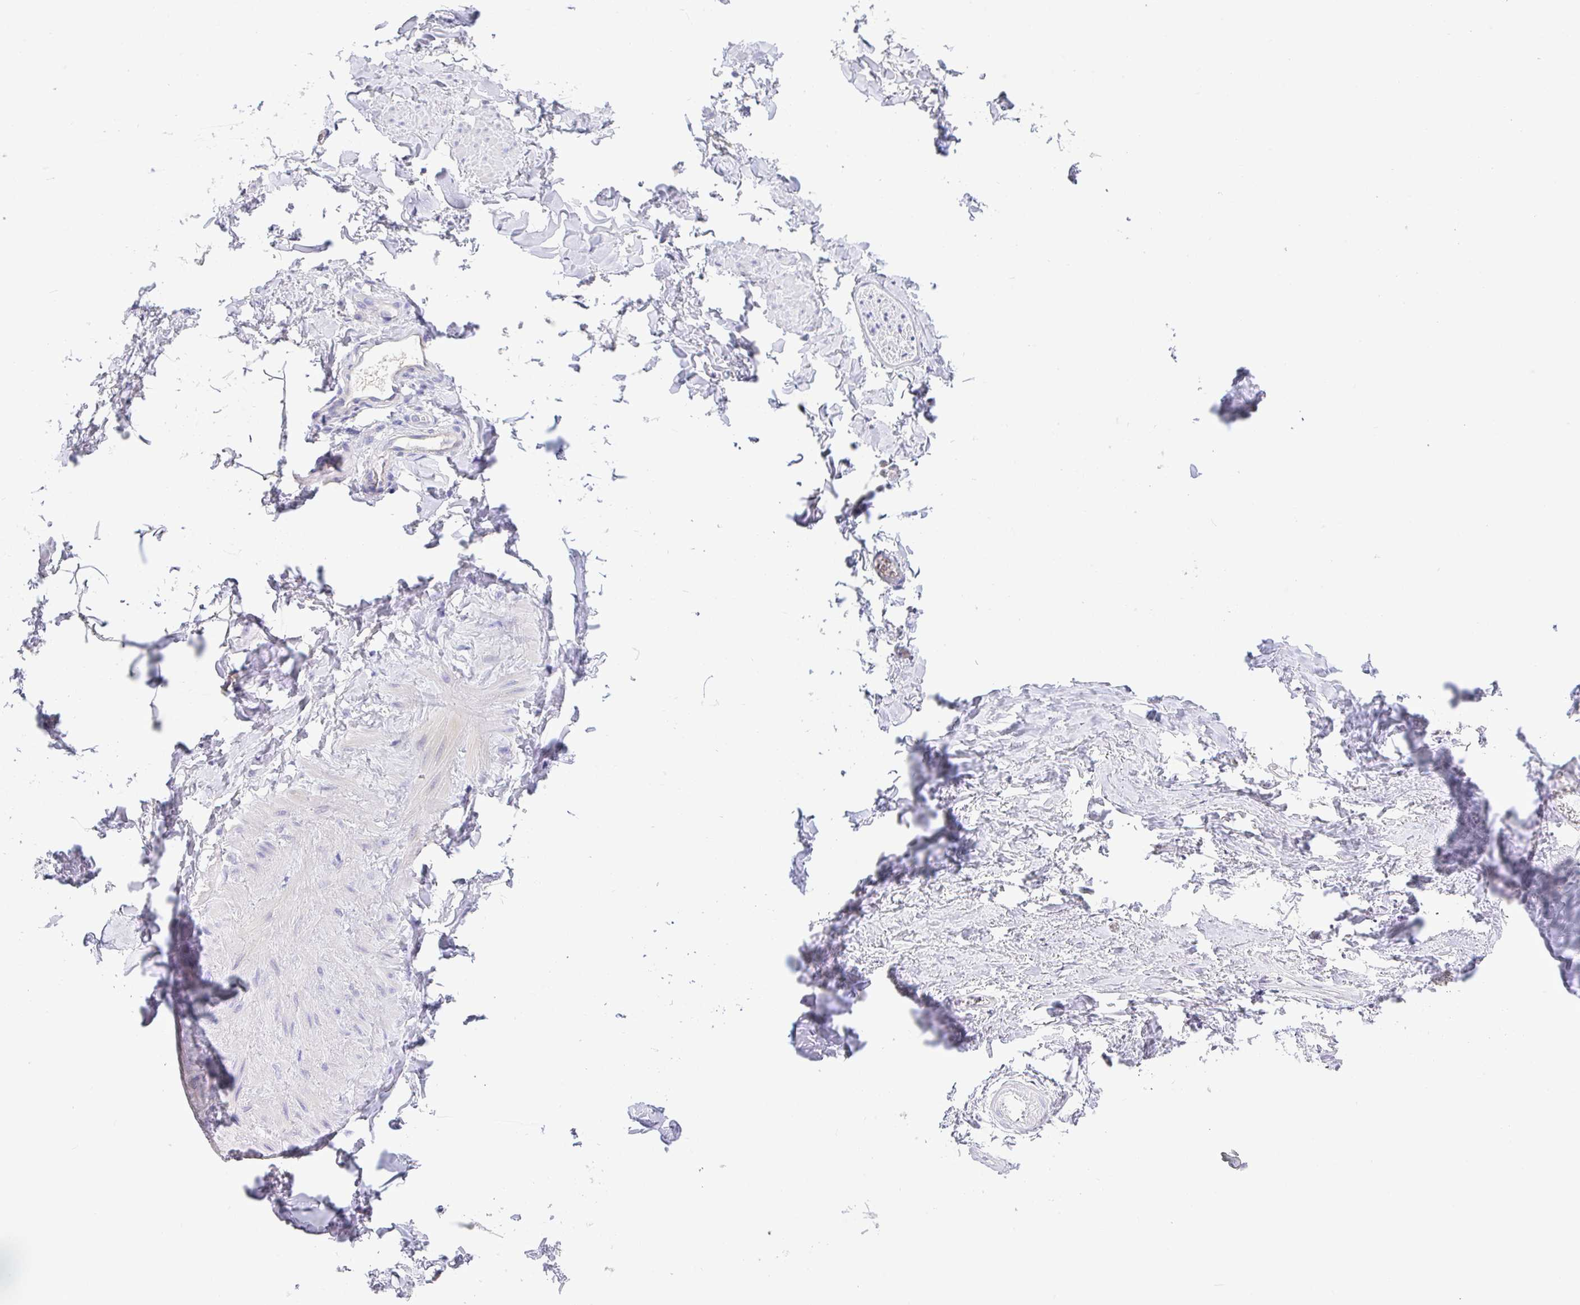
{"staining": {"intensity": "negative", "quantity": "none", "location": "none"}, "tissue": "adipose tissue", "cell_type": "Adipocytes", "image_type": "normal", "snomed": [{"axis": "morphology", "description": "Normal tissue, NOS"}, {"axis": "topography", "description": "Vascular tissue"}, {"axis": "topography", "description": "Peripheral nerve tissue"}], "caption": "Immunohistochemistry image of normal adipose tissue: human adipose tissue stained with DAB (3,3'-diaminobenzidine) exhibits no significant protein expression in adipocytes.", "gene": "SERPINE3", "patient": {"sex": "male", "age": 41}}